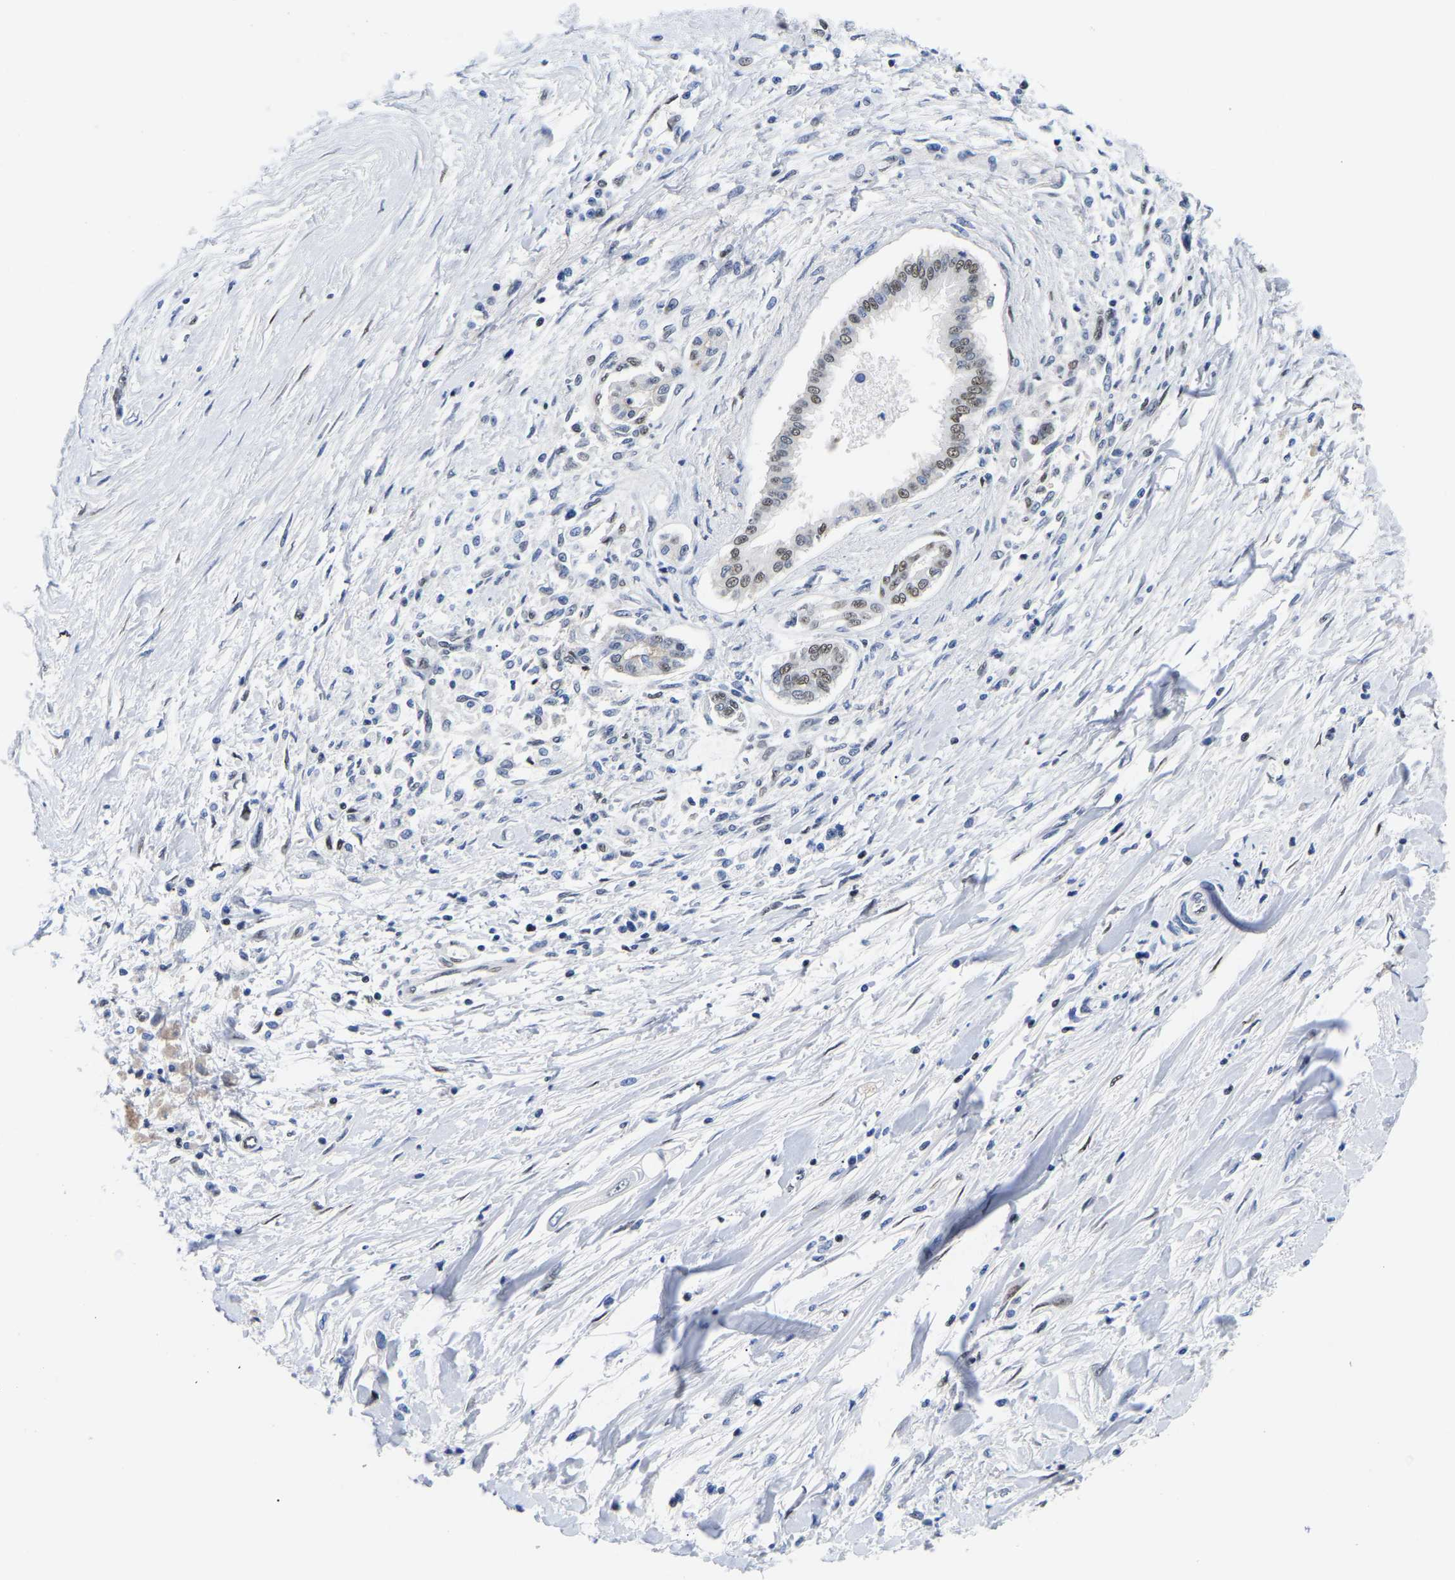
{"staining": {"intensity": "weak", "quantity": "25%-75%", "location": "nuclear"}, "tissue": "pancreatic cancer", "cell_type": "Tumor cells", "image_type": "cancer", "snomed": [{"axis": "morphology", "description": "Adenocarcinoma, NOS"}, {"axis": "topography", "description": "Pancreas"}], "caption": "Protein positivity by IHC shows weak nuclear staining in about 25%-75% of tumor cells in pancreatic cancer (adenocarcinoma).", "gene": "PTRHD1", "patient": {"sex": "male", "age": 56}}